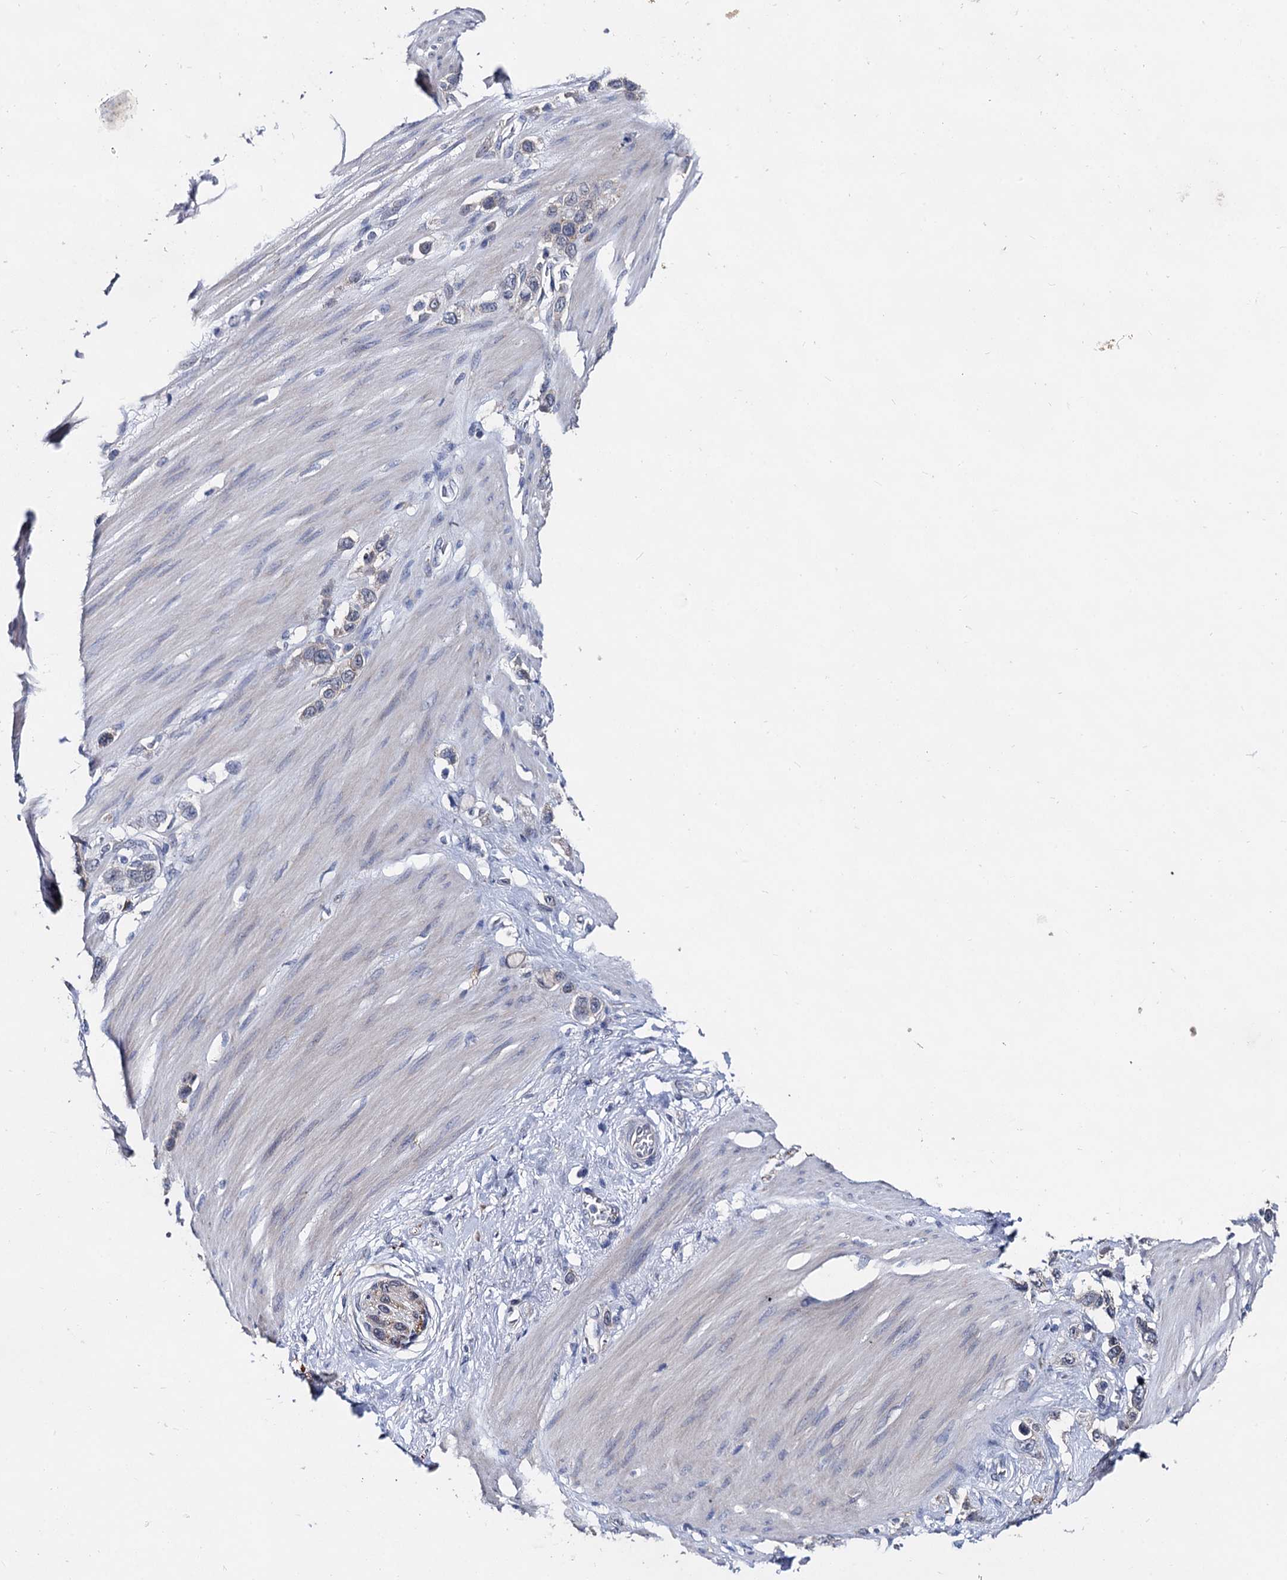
{"staining": {"intensity": "negative", "quantity": "none", "location": "none"}, "tissue": "stomach cancer", "cell_type": "Tumor cells", "image_type": "cancer", "snomed": [{"axis": "morphology", "description": "Adenocarcinoma, NOS"}, {"axis": "morphology", "description": "Adenocarcinoma, High grade"}, {"axis": "topography", "description": "Stomach, upper"}, {"axis": "topography", "description": "Stomach, lower"}], "caption": "The photomicrograph exhibits no significant staining in tumor cells of adenocarcinoma (stomach).", "gene": "CAPRIN2", "patient": {"sex": "female", "age": 65}}